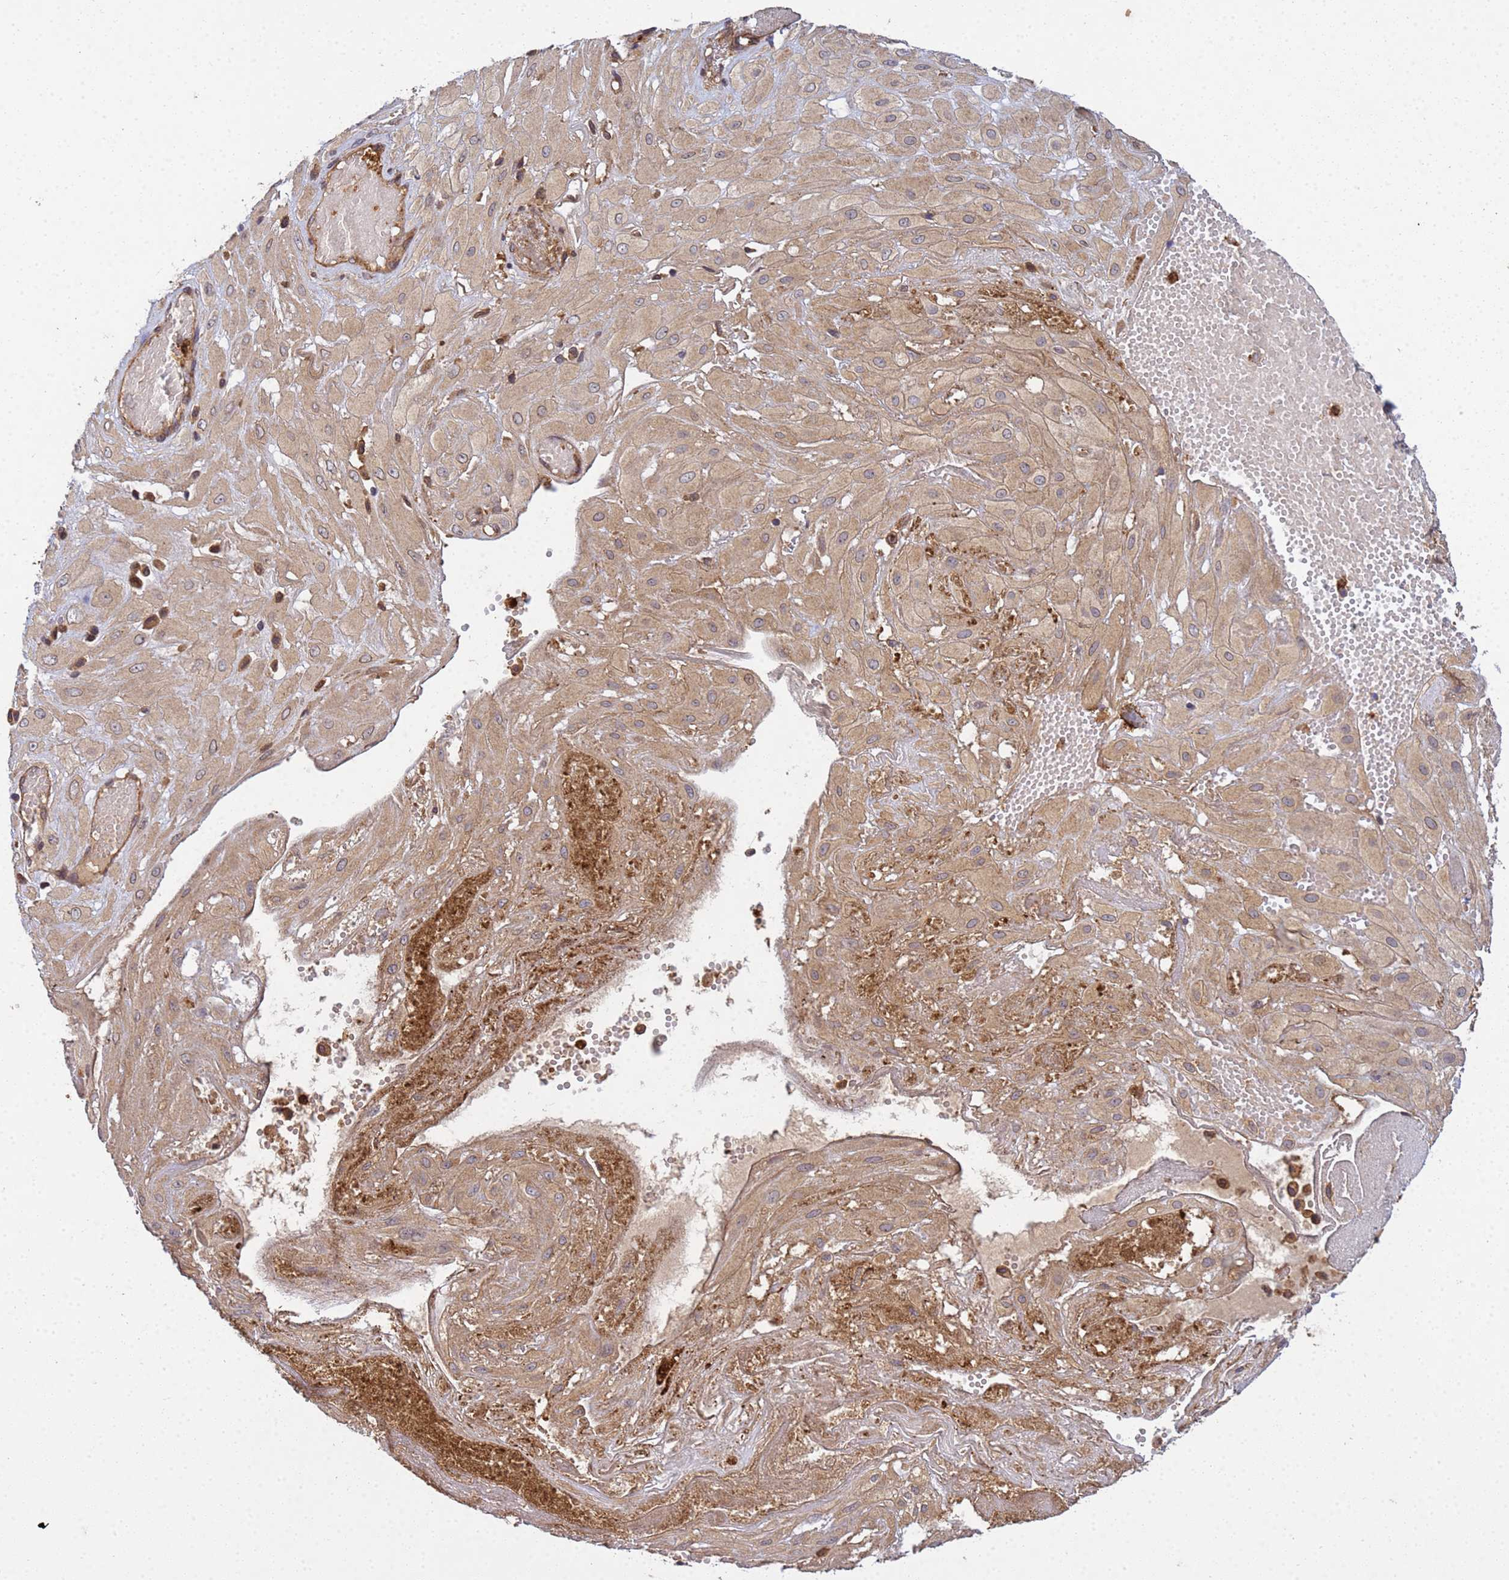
{"staining": {"intensity": "weak", "quantity": "25%-75%", "location": "cytoplasmic/membranous"}, "tissue": "cervical cancer", "cell_type": "Tumor cells", "image_type": "cancer", "snomed": [{"axis": "morphology", "description": "Squamous cell carcinoma, NOS"}, {"axis": "topography", "description": "Cervix"}], "caption": "Immunohistochemistry (IHC) (DAB) staining of cervical cancer (squamous cell carcinoma) exhibits weak cytoplasmic/membranous protein staining in about 25%-75% of tumor cells.", "gene": "C8orf34", "patient": {"sex": "female", "age": 36}}